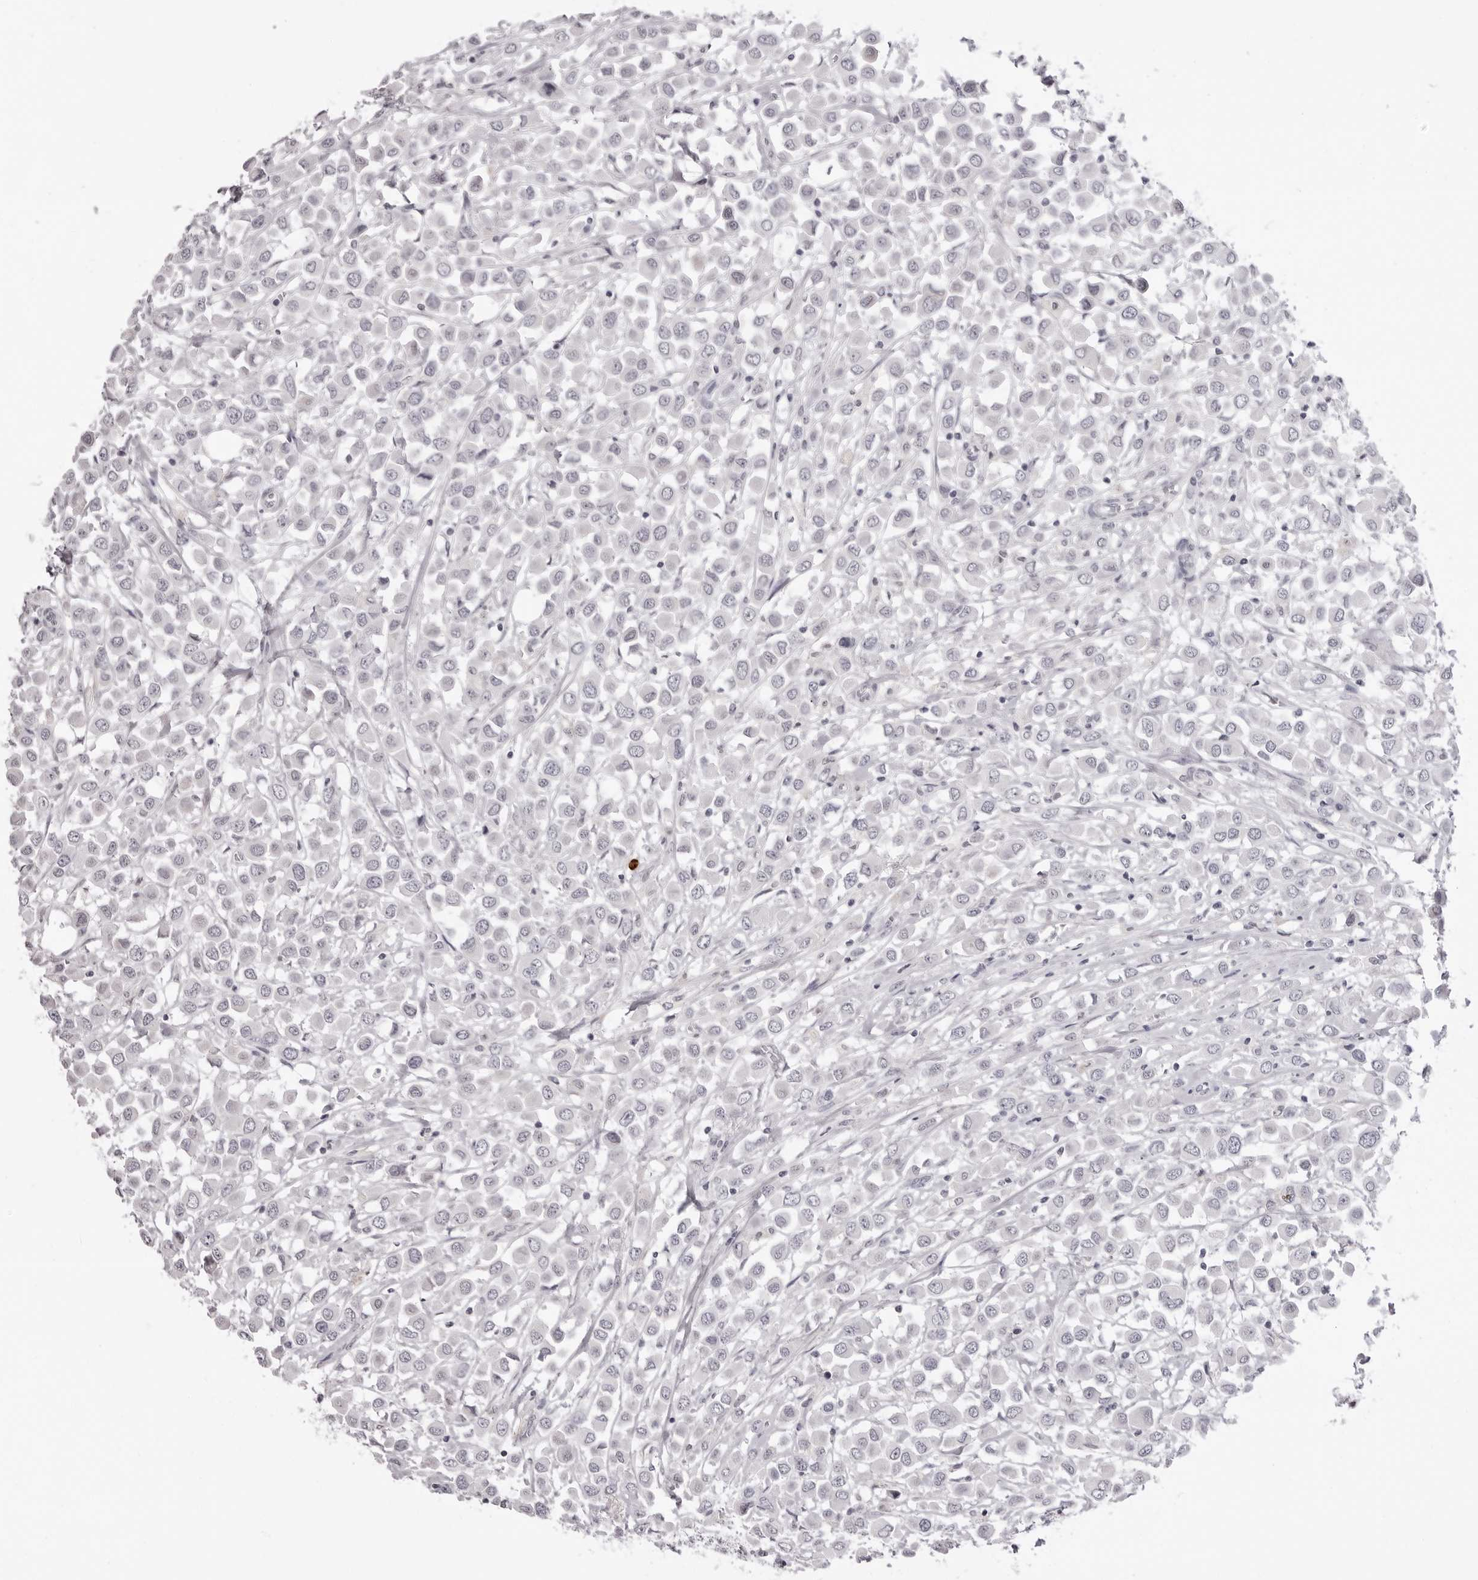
{"staining": {"intensity": "negative", "quantity": "none", "location": "none"}, "tissue": "breast cancer", "cell_type": "Tumor cells", "image_type": "cancer", "snomed": [{"axis": "morphology", "description": "Duct carcinoma"}, {"axis": "topography", "description": "Breast"}], "caption": "An IHC micrograph of breast cancer (intraductal carcinoma) is shown. There is no staining in tumor cells of breast cancer (intraductal carcinoma).", "gene": "SUGCT", "patient": {"sex": "female", "age": 61}}